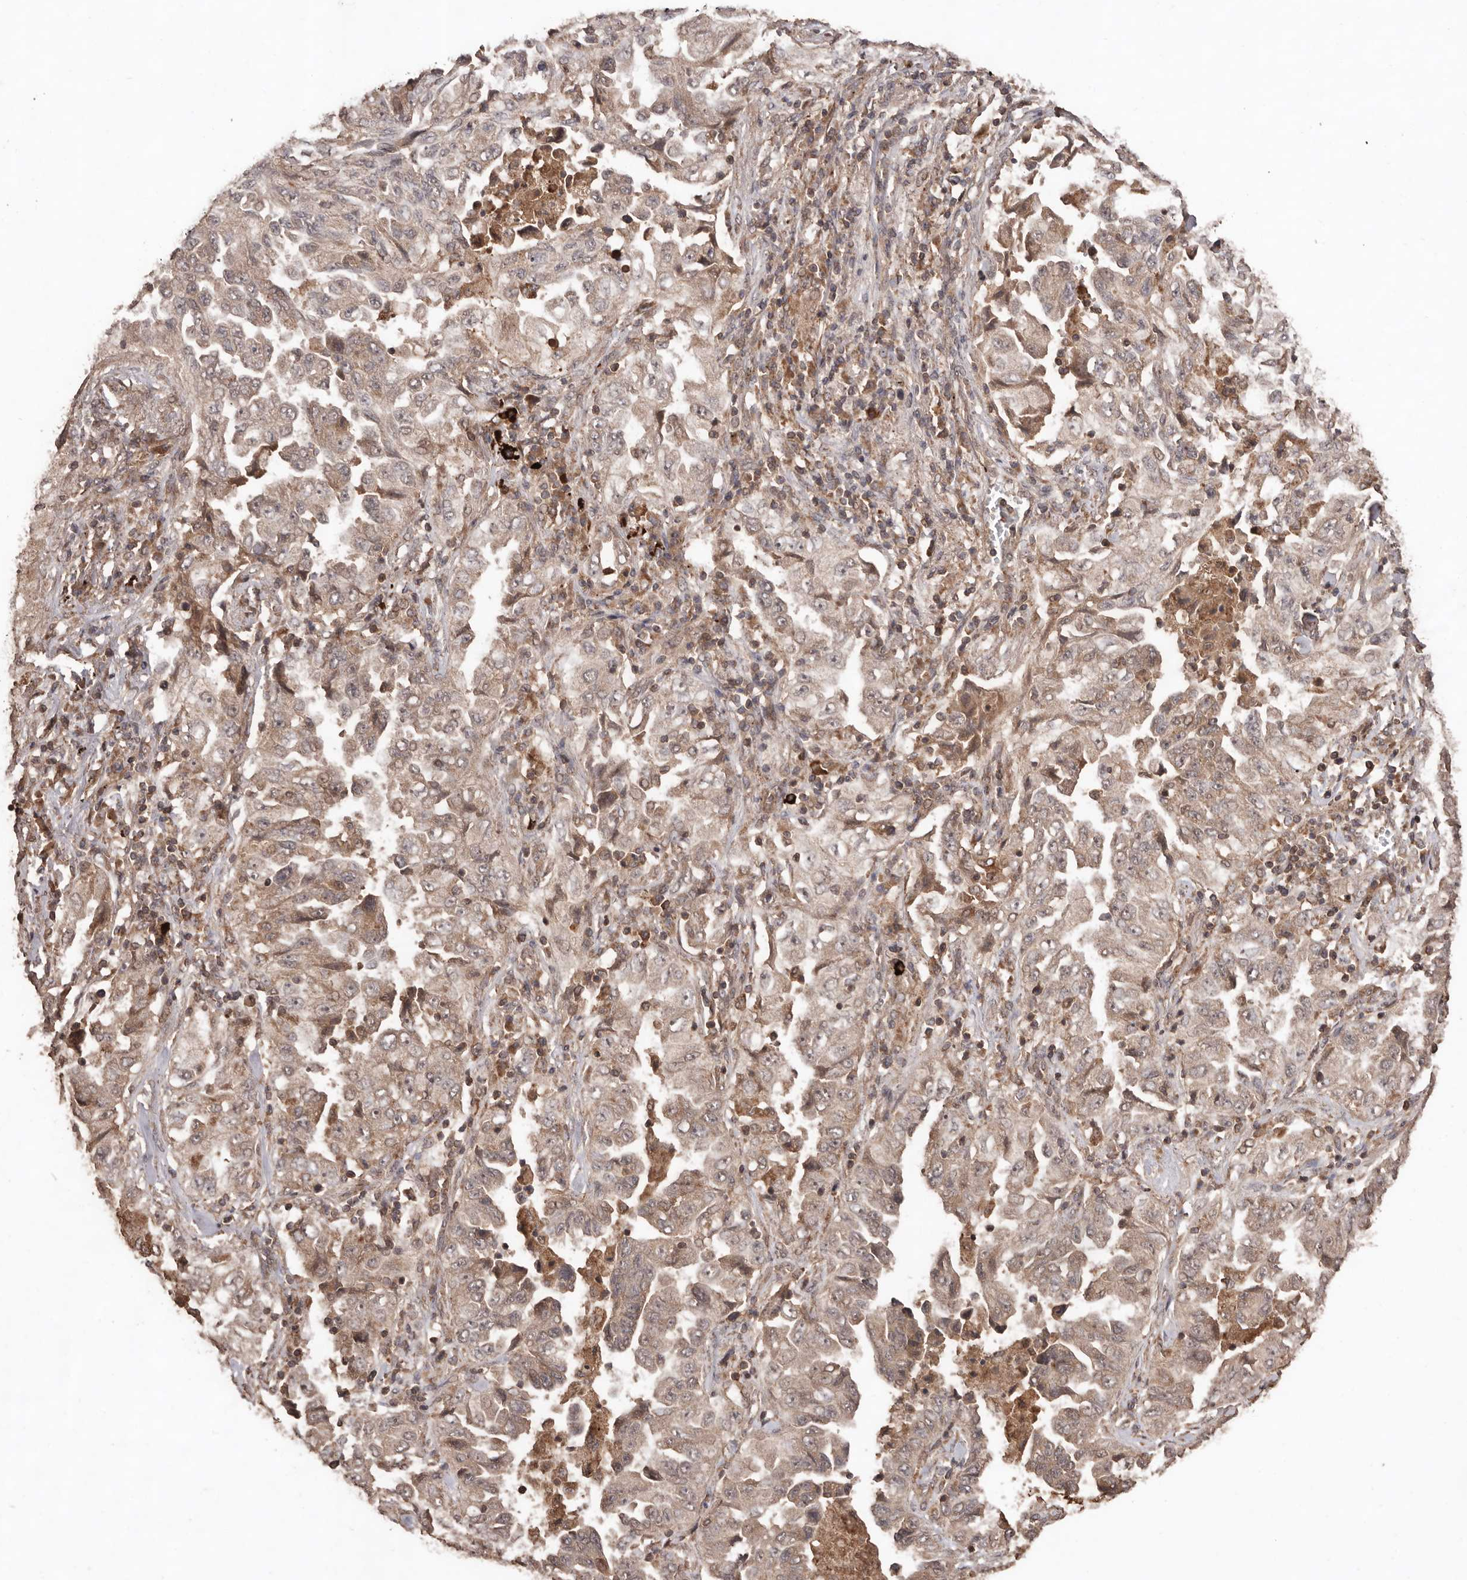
{"staining": {"intensity": "weak", "quantity": ">75%", "location": "cytoplasmic/membranous"}, "tissue": "lung cancer", "cell_type": "Tumor cells", "image_type": "cancer", "snomed": [{"axis": "morphology", "description": "Adenocarcinoma, NOS"}, {"axis": "topography", "description": "Lung"}], "caption": "The histopathology image exhibits staining of lung adenocarcinoma, revealing weak cytoplasmic/membranous protein expression (brown color) within tumor cells.", "gene": "RWDD1", "patient": {"sex": "female", "age": 51}}